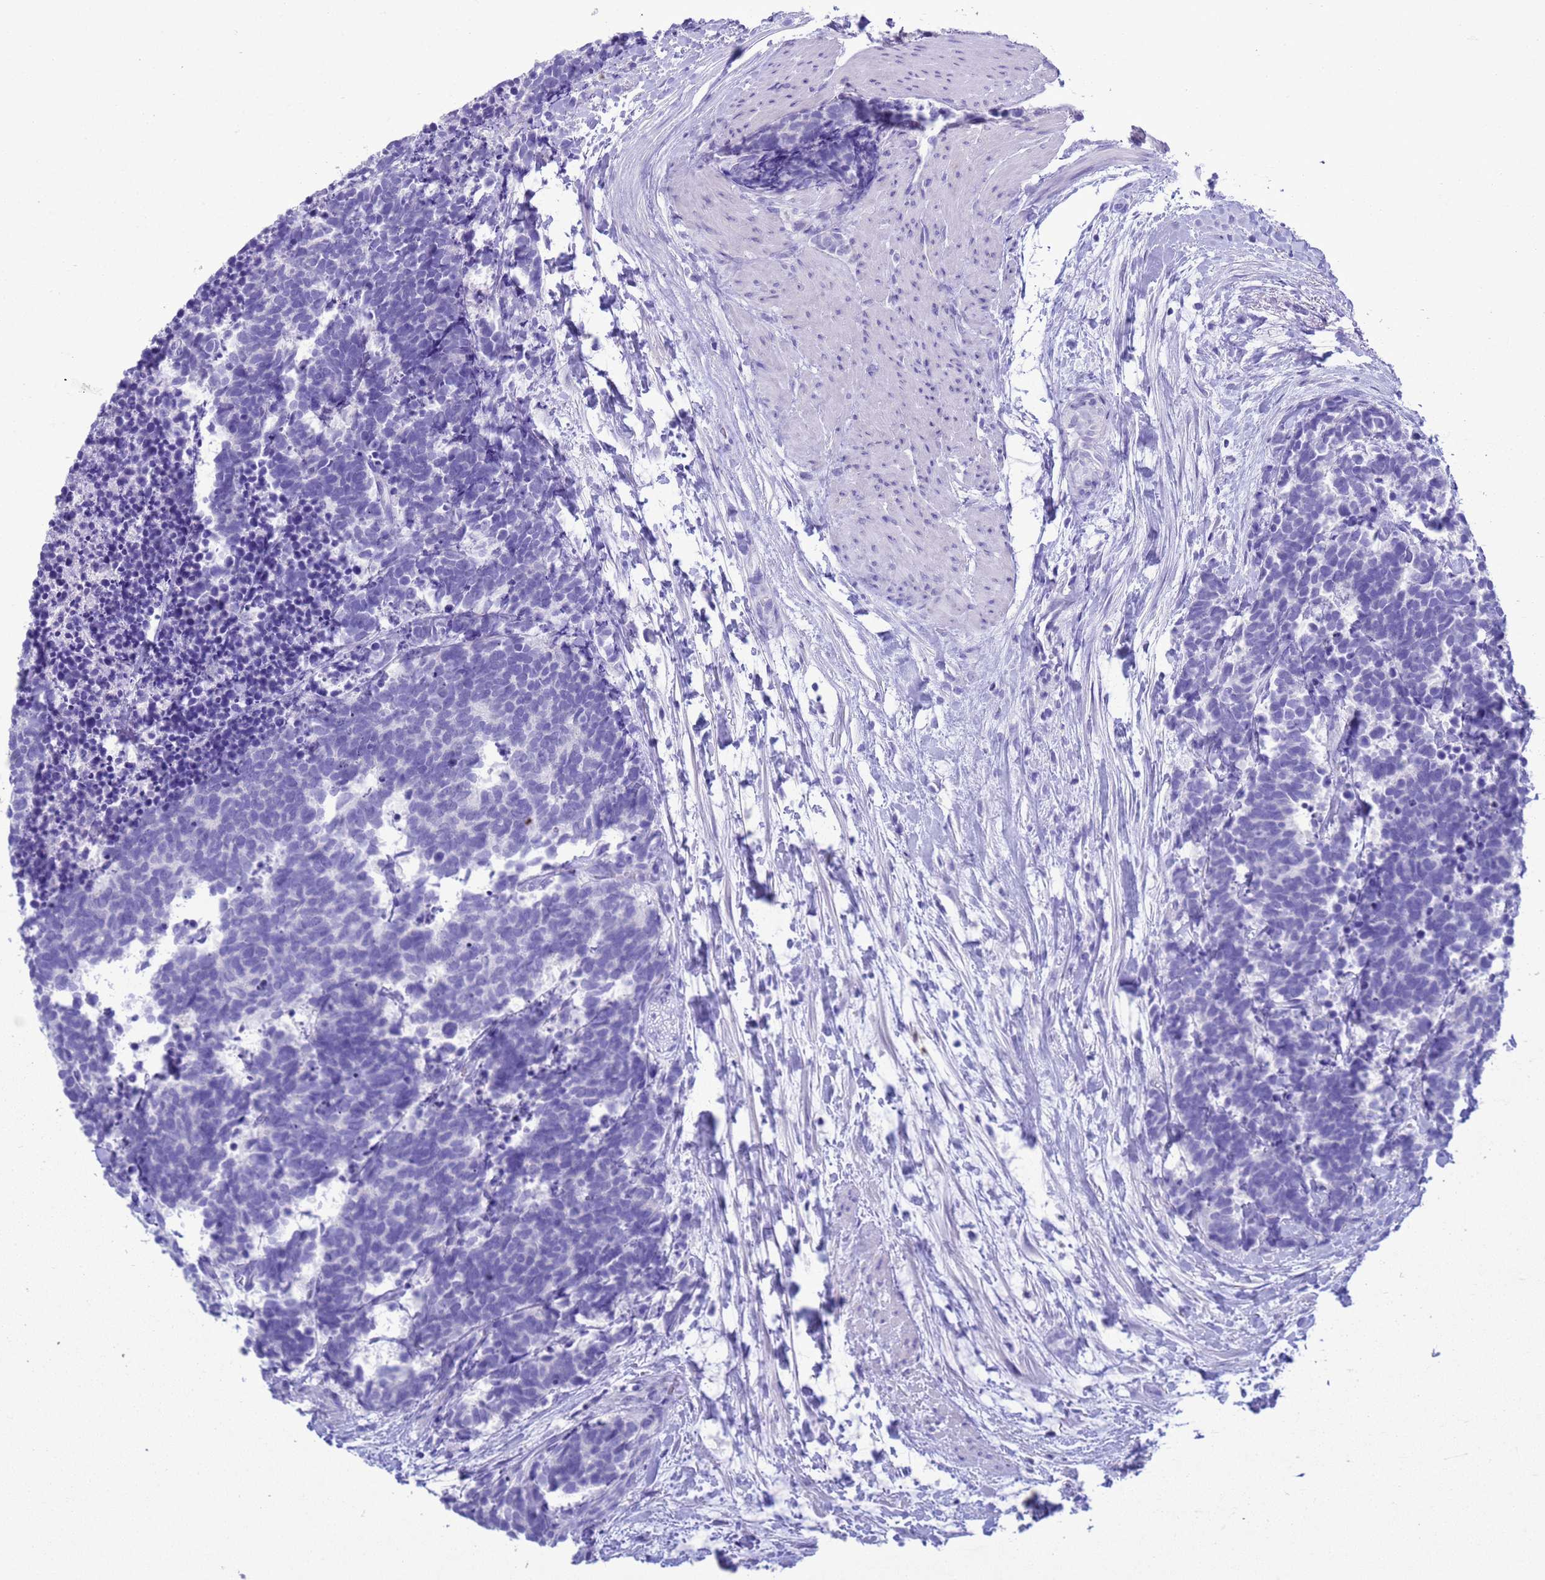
{"staining": {"intensity": "negative", "quantity": "none", "location": "none"}, "tissue": "carcinoid", "cell_type": "Tumor cells", "image_type": "cancer", "snomed": [{"axis": "morphology", "description": "Carcinoma, NOS"}, {"axis": "morphology", "description": "Carcinoid, malignant, NOS"}, {"axis": "topography", "description": "Prostate"}], "caption": "Tumor cells show no significant positivity in malignant carcinoid.", "gene": "GSTM1", "patient": {"sex": "male", "age": 57}}